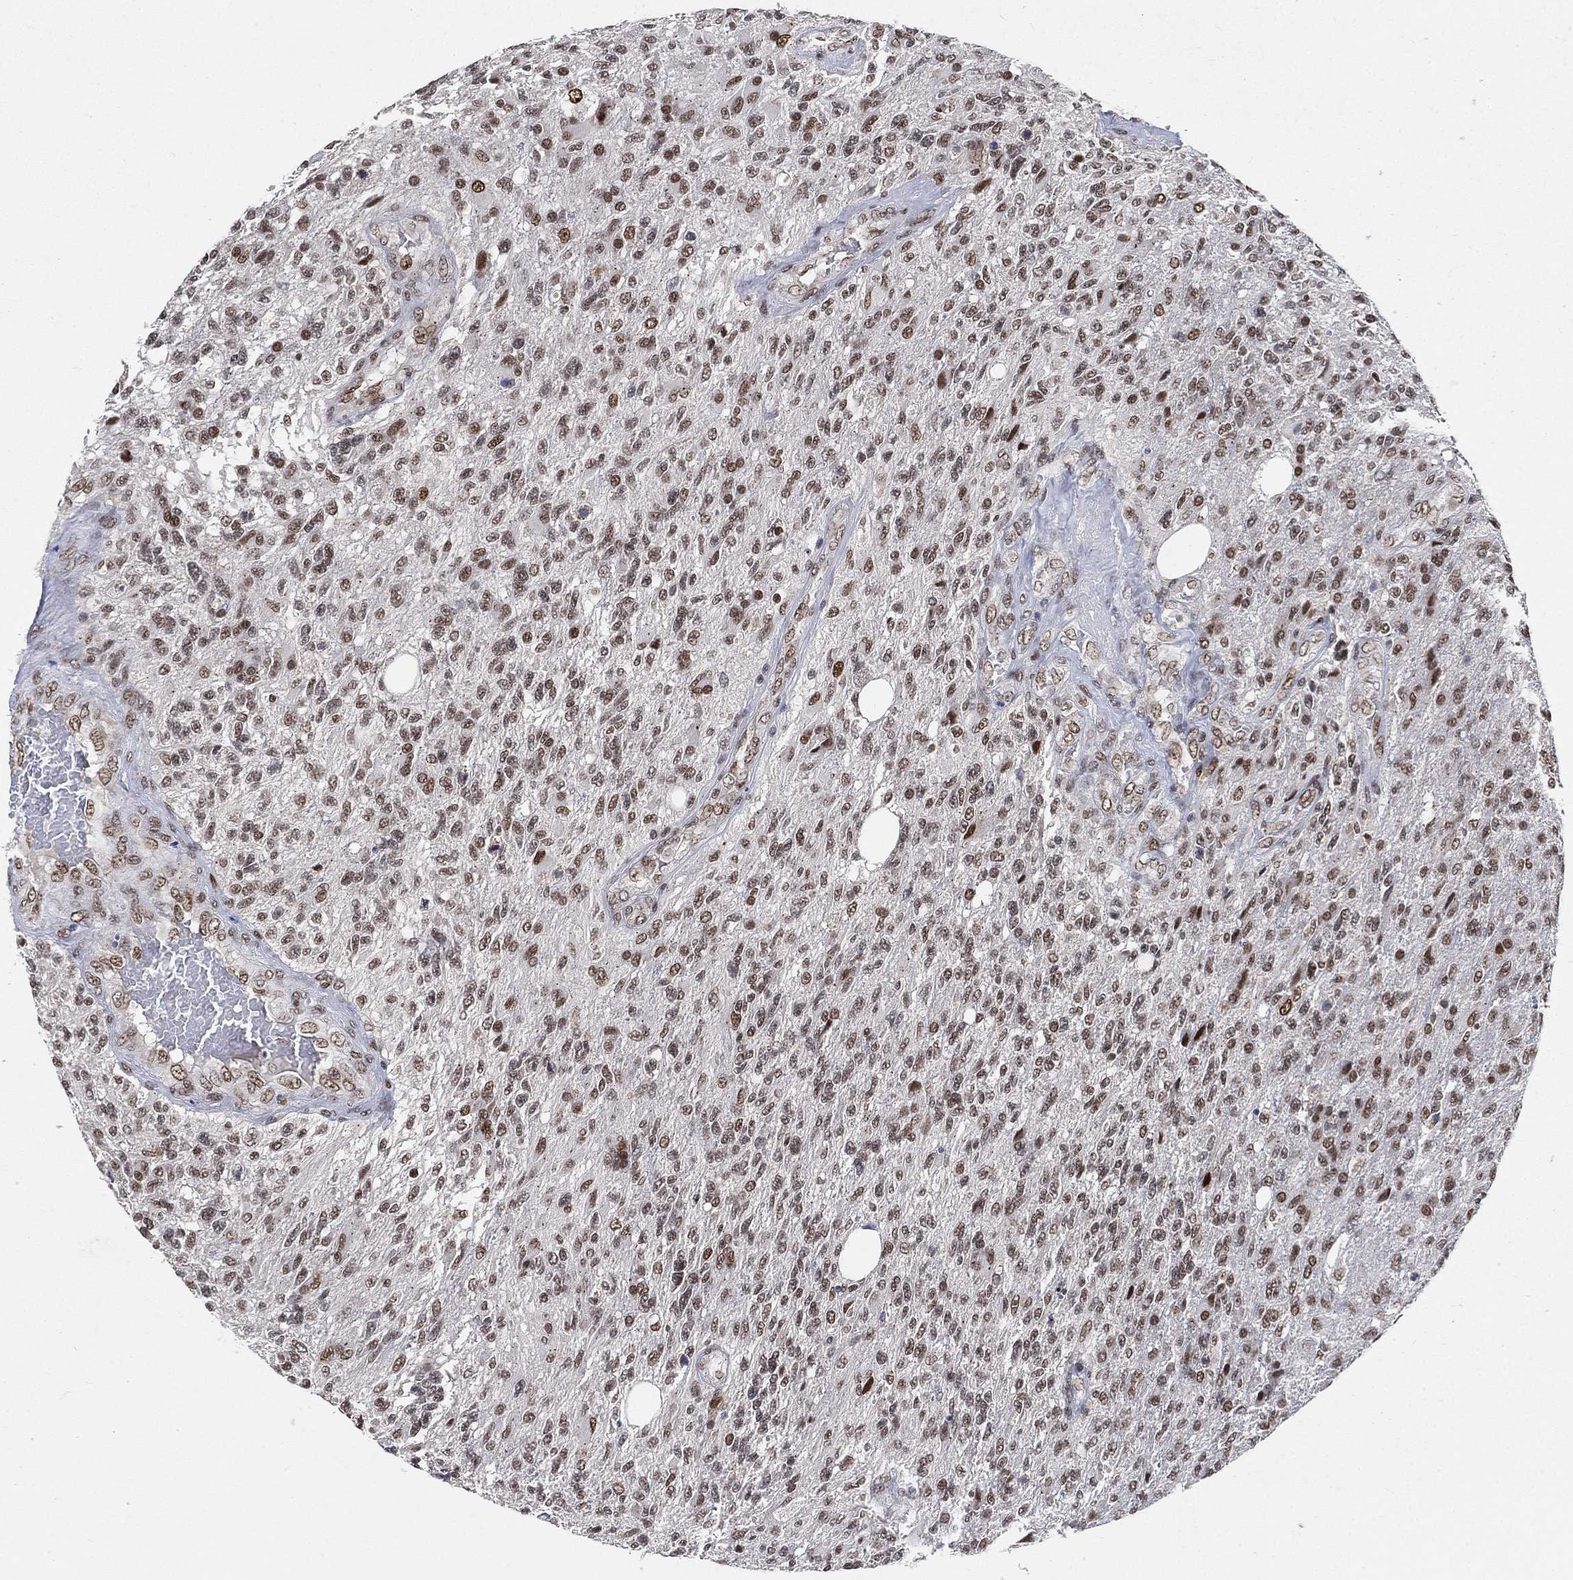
{"staining": {"intensity": "moderate", "quantity": ">75%", "location": "nuclear"}, "tissue": "glioma", "cell_type": "Tumor cells", "image_type": "cancer", "snomed": [{"axis": "morphology", "description": "Glioma, malignant, High grade"}, {"axis": "topography", "description": "Brain"}], "caption": "A histopathology image of malignant high-grade glioma stained for a protein reveals moderate nuclear brown staining in tumor cells.", "gene": "YLPM1", "patient": {"sex": "male", "age": 56}}